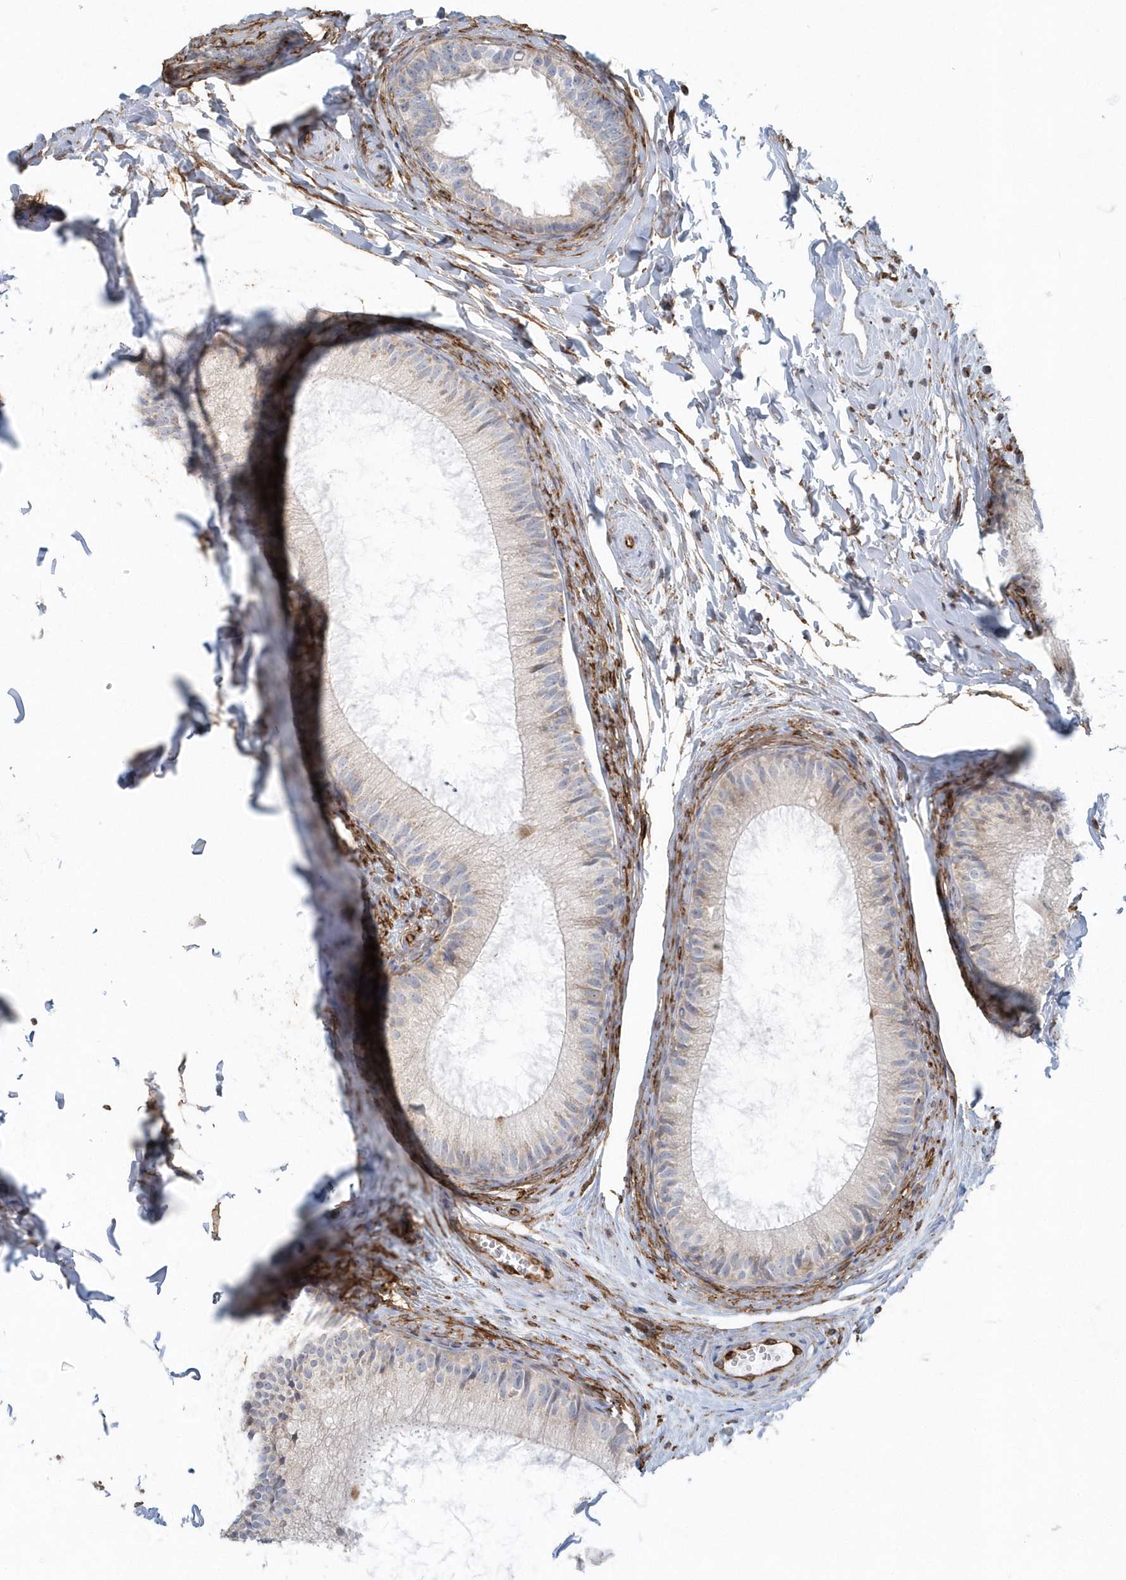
{"staining": {"intensity": "moderate", "quantity": "<25%", "location": "cytoplasmic/membranous"}, "tissue": "epididymis", "cell_type": "Glandular cells", "image_type": "normal", "snomed": [{"axis": "morphology", "description": "Normal tissue, NOS"}, {"axis": "topography", "description": "Epididymis"}], "caption": "IHC micrograph of unremarkable human epididymis stained for a protein (brown), which displays low levels of moderate cytoplasmic/membranous expression in approximately <25% of glandular cells.", "gene": "GPR152", "patient": {"sex": "male", "age": 34}}